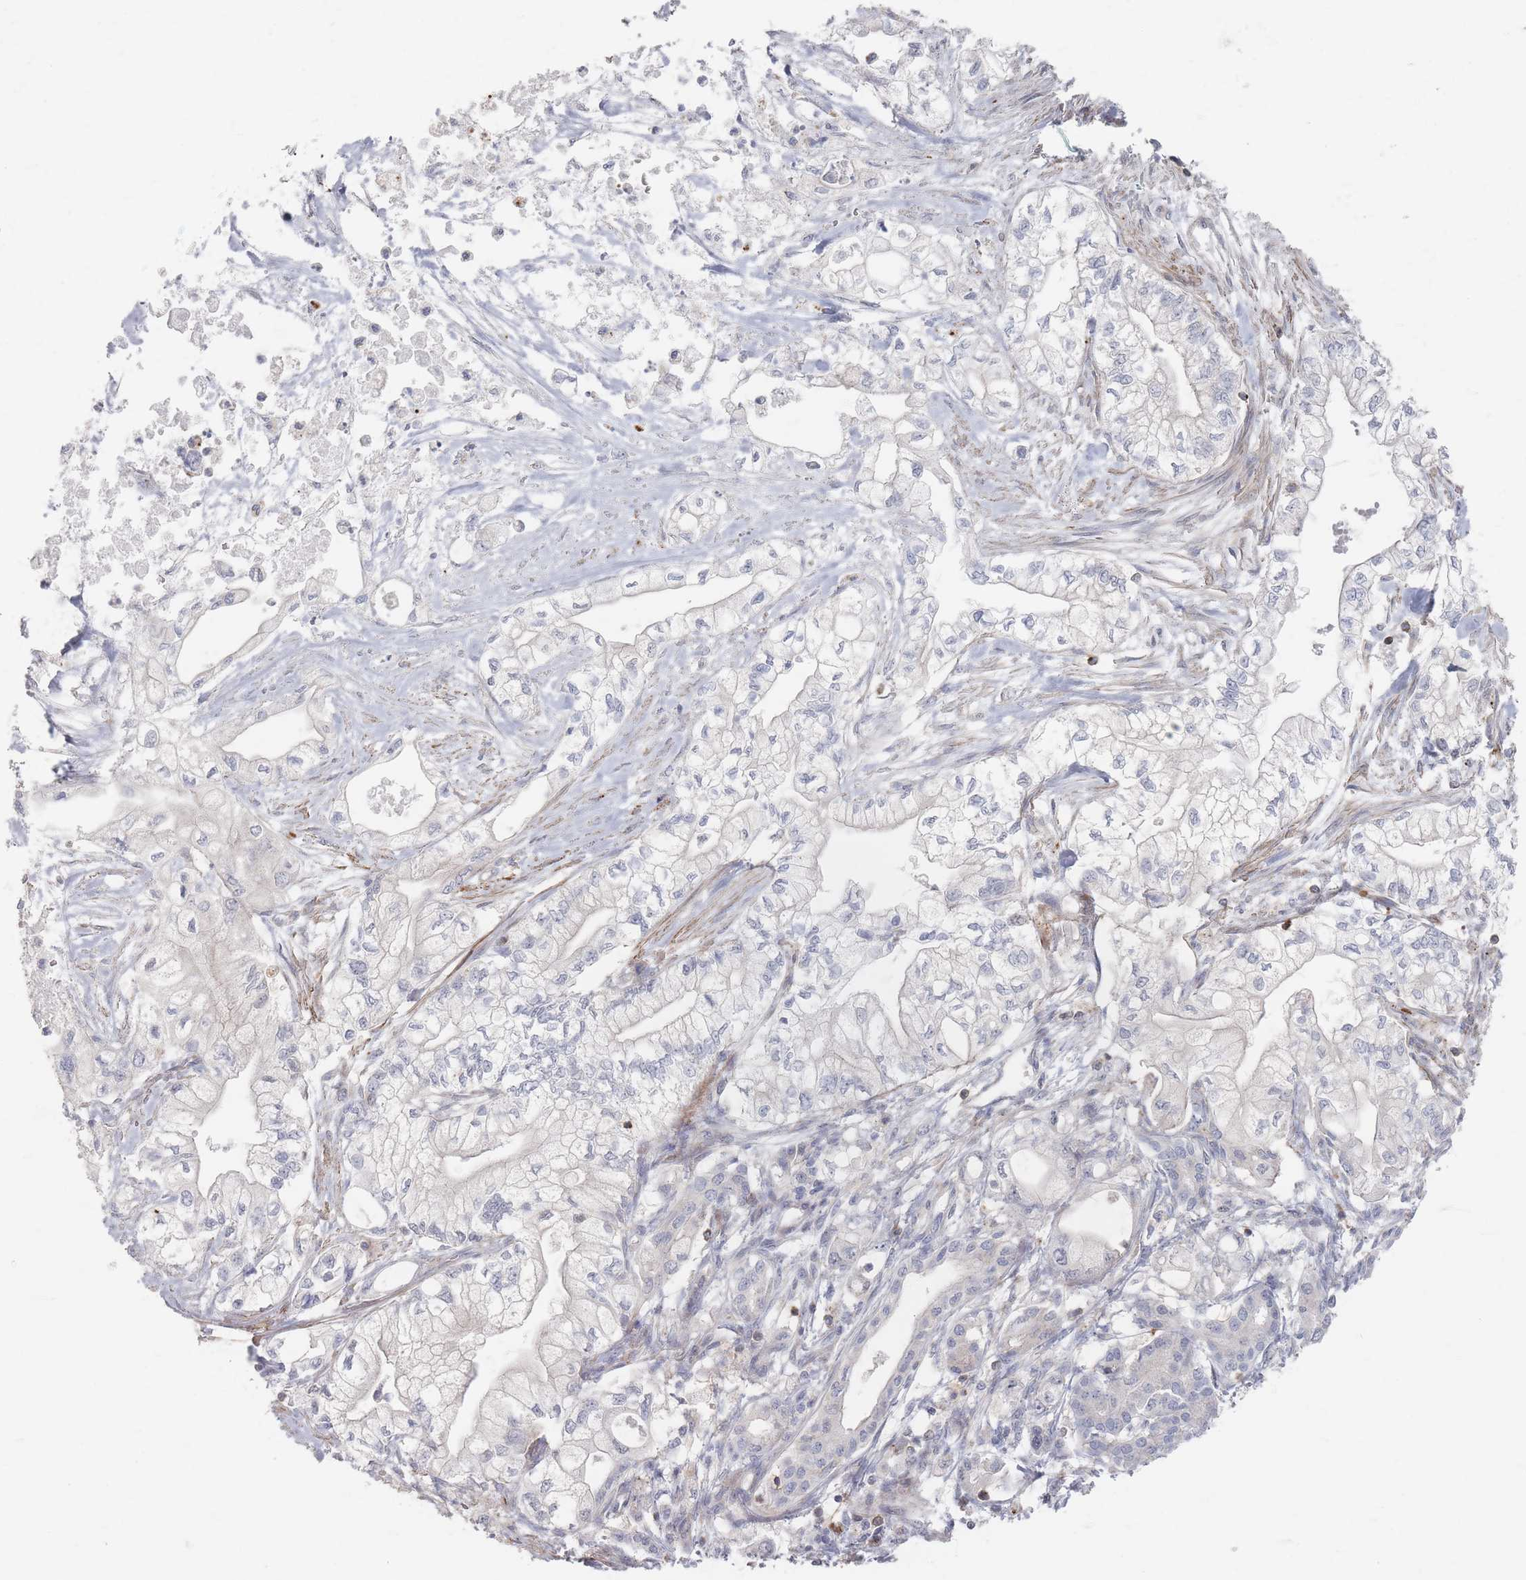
{"staining": {"intensity": "negative", "quantity": "none", "location": "none"}, "tissue": "pancreatic cancer", "cell_type": "Tumor cells", "image_type": "cancer", "snomed": [{"axis": "morphology", "description": "Adenocarcinoma, NOS"}, {"axis": "topography", "description": "Pancreas"}], "caption": "Adenocarcinoma (pancreatic) was stained to show a protein in brown. There is no significant staining in tumor cells. (DAB (3,3'-diaminobenzidine) IHC with hematoxylin counter stain).", "gene": "ZNF852", "patient": {"sex": "male", "age": 79}}